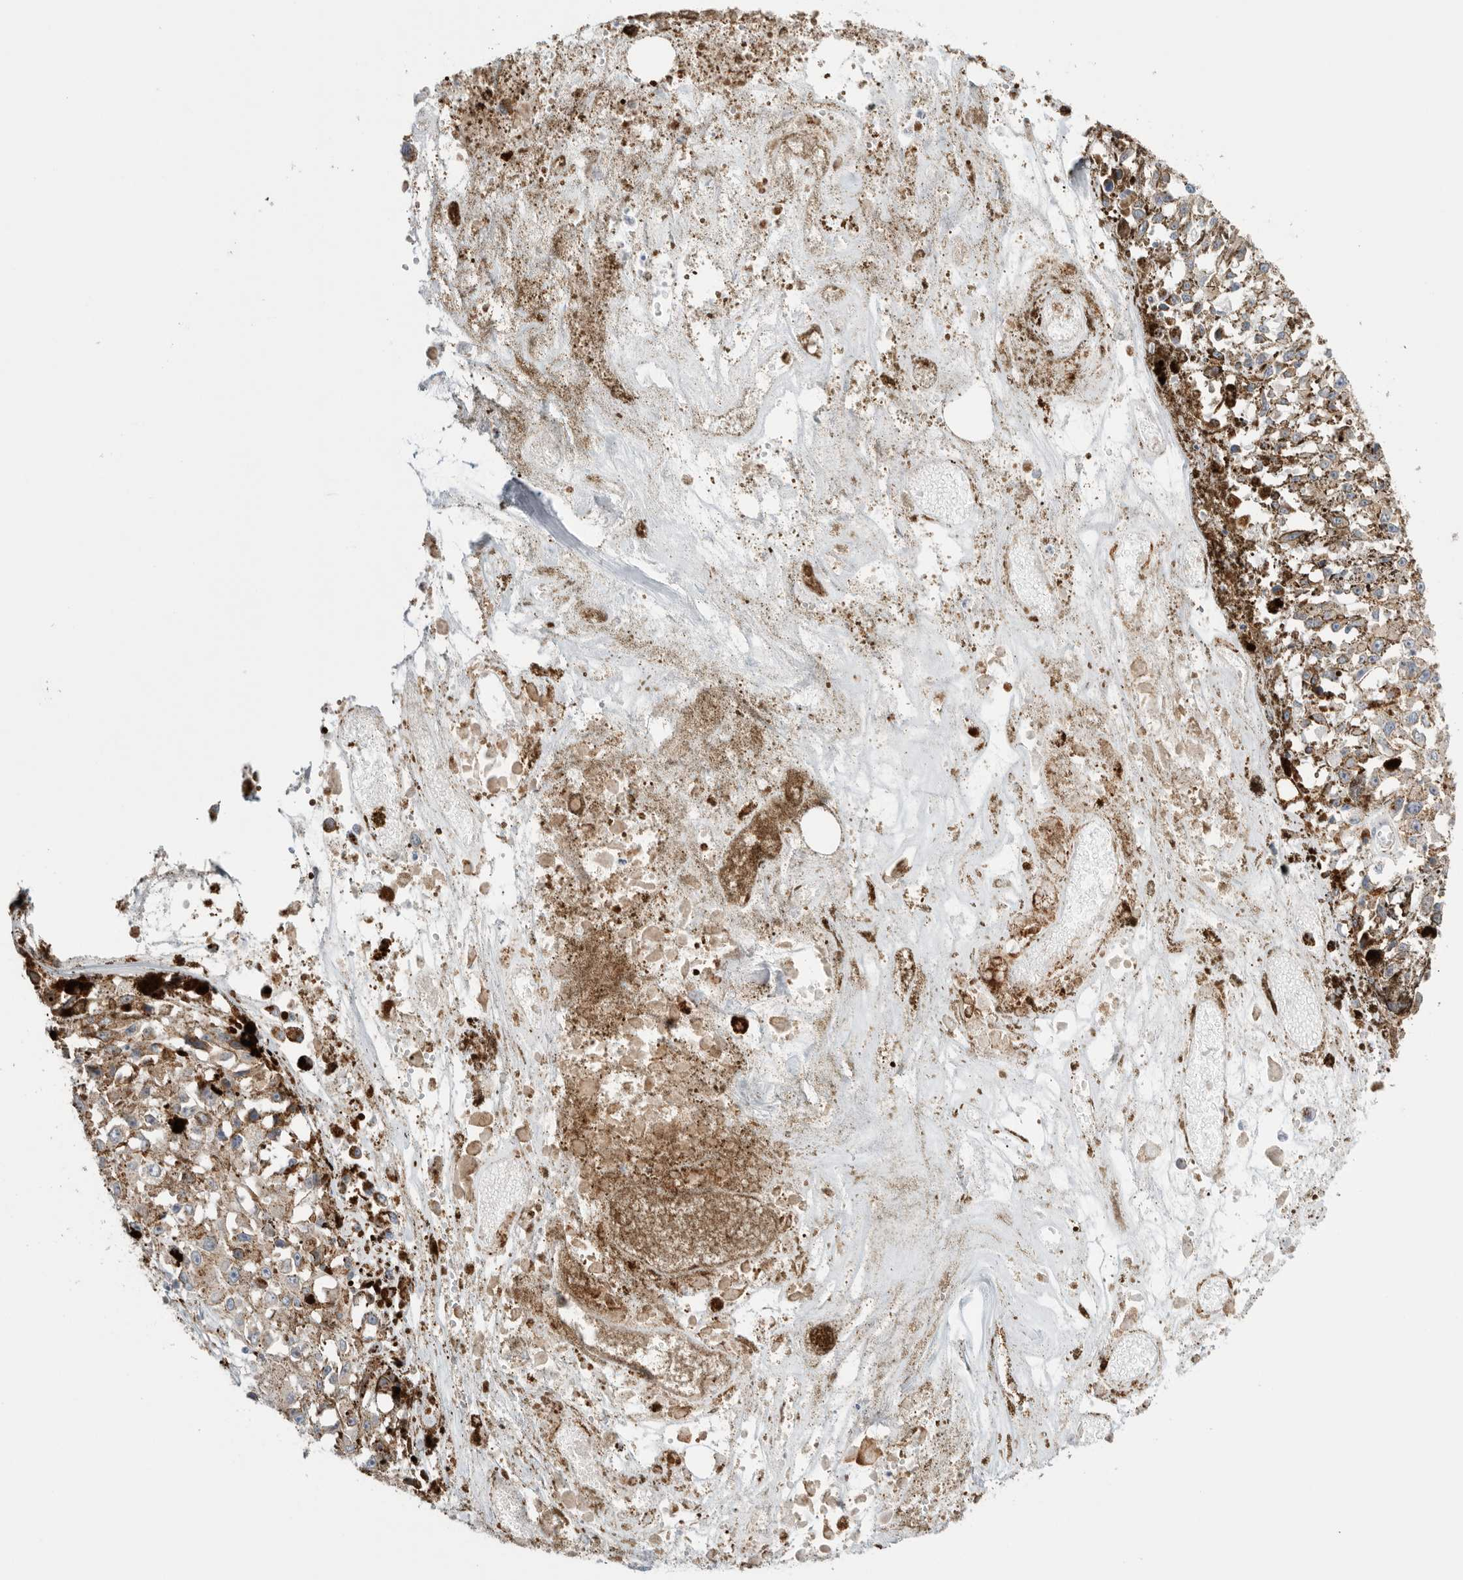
{"staining": {"intensity": "weak", "quantity": ">75%", "location": "cytoplasmic/membranous"}, "tissue": "melanoma", "cell_type": "Tumor cells", "image_type": "cancer", "snomed": [{"axis": "morphology", "description": "Malignant melanoma, Metastatic site"}, {"axis": "topography", "description": "Lymph node"}], "caption": "DAB (3,3'-diaminobenzidine) immunohistochemical staining of melanoma reveals weak cytoplasmic/membranous protein positivity in approximately >75% of tumor cells.", "gene": "GGH", "patient": {"sex": "male", "age": 59}}